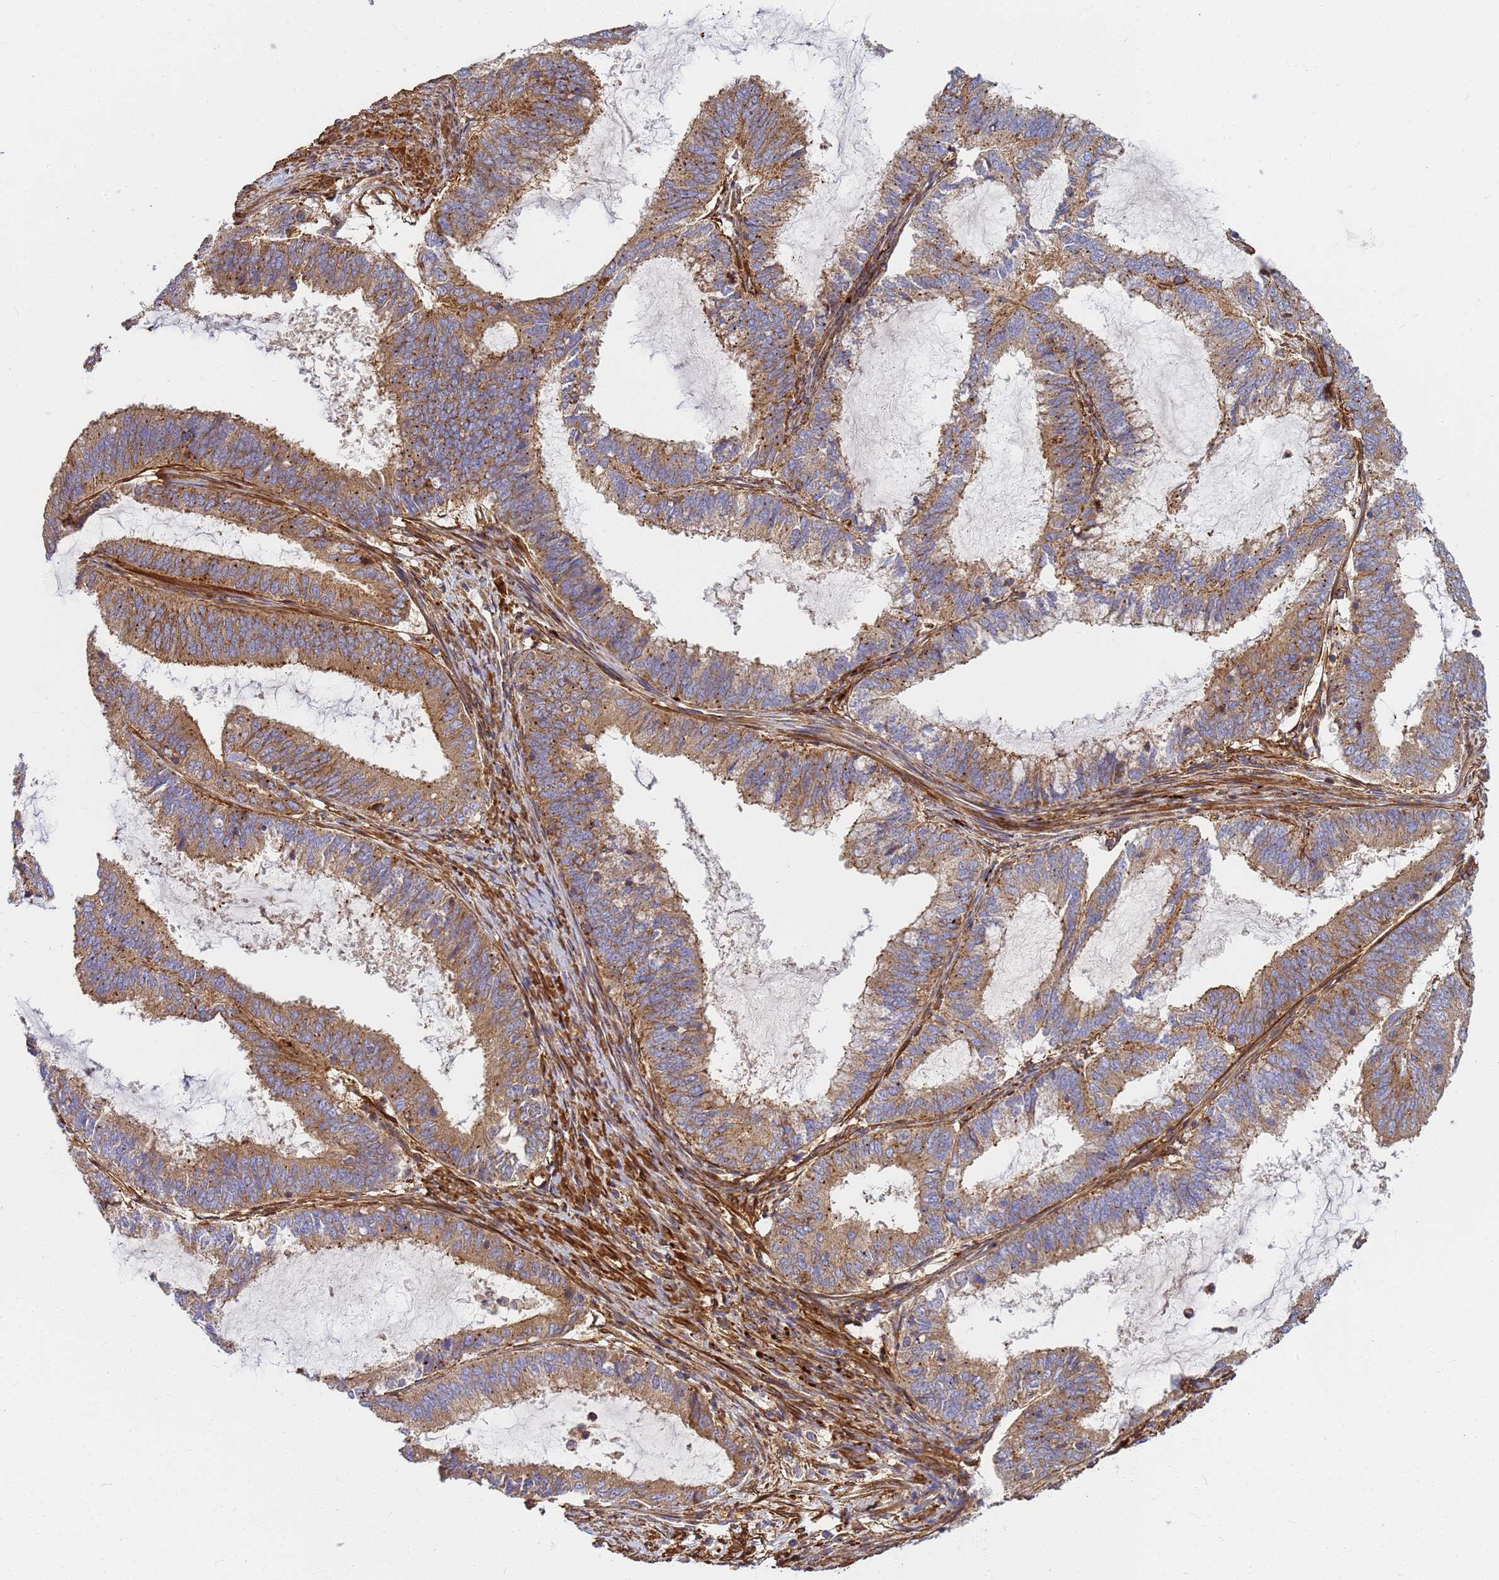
{"staining": {"intensity": "moderate", "quantity": ">75%", "location": "cytoplasmic/membranous"}, "tissue": "endometrial cancer", "cell_type": "Tumor cells", "image_type": "cancer", "snomed": [{"axis": "morphology", "description": "Adenocarcinoma, NOS"}, {"axis": "topography", "description": "Endometrium"}], "caption": "Endometrial cancer (adenocarcinoma) stained for a protein (brown) reveals moderate cytoplasmic/membranous positive positivity in approximately >75% of tumor cells.", "gene": "C2CD5", "patient": {"sex": "female", "age": 51}}